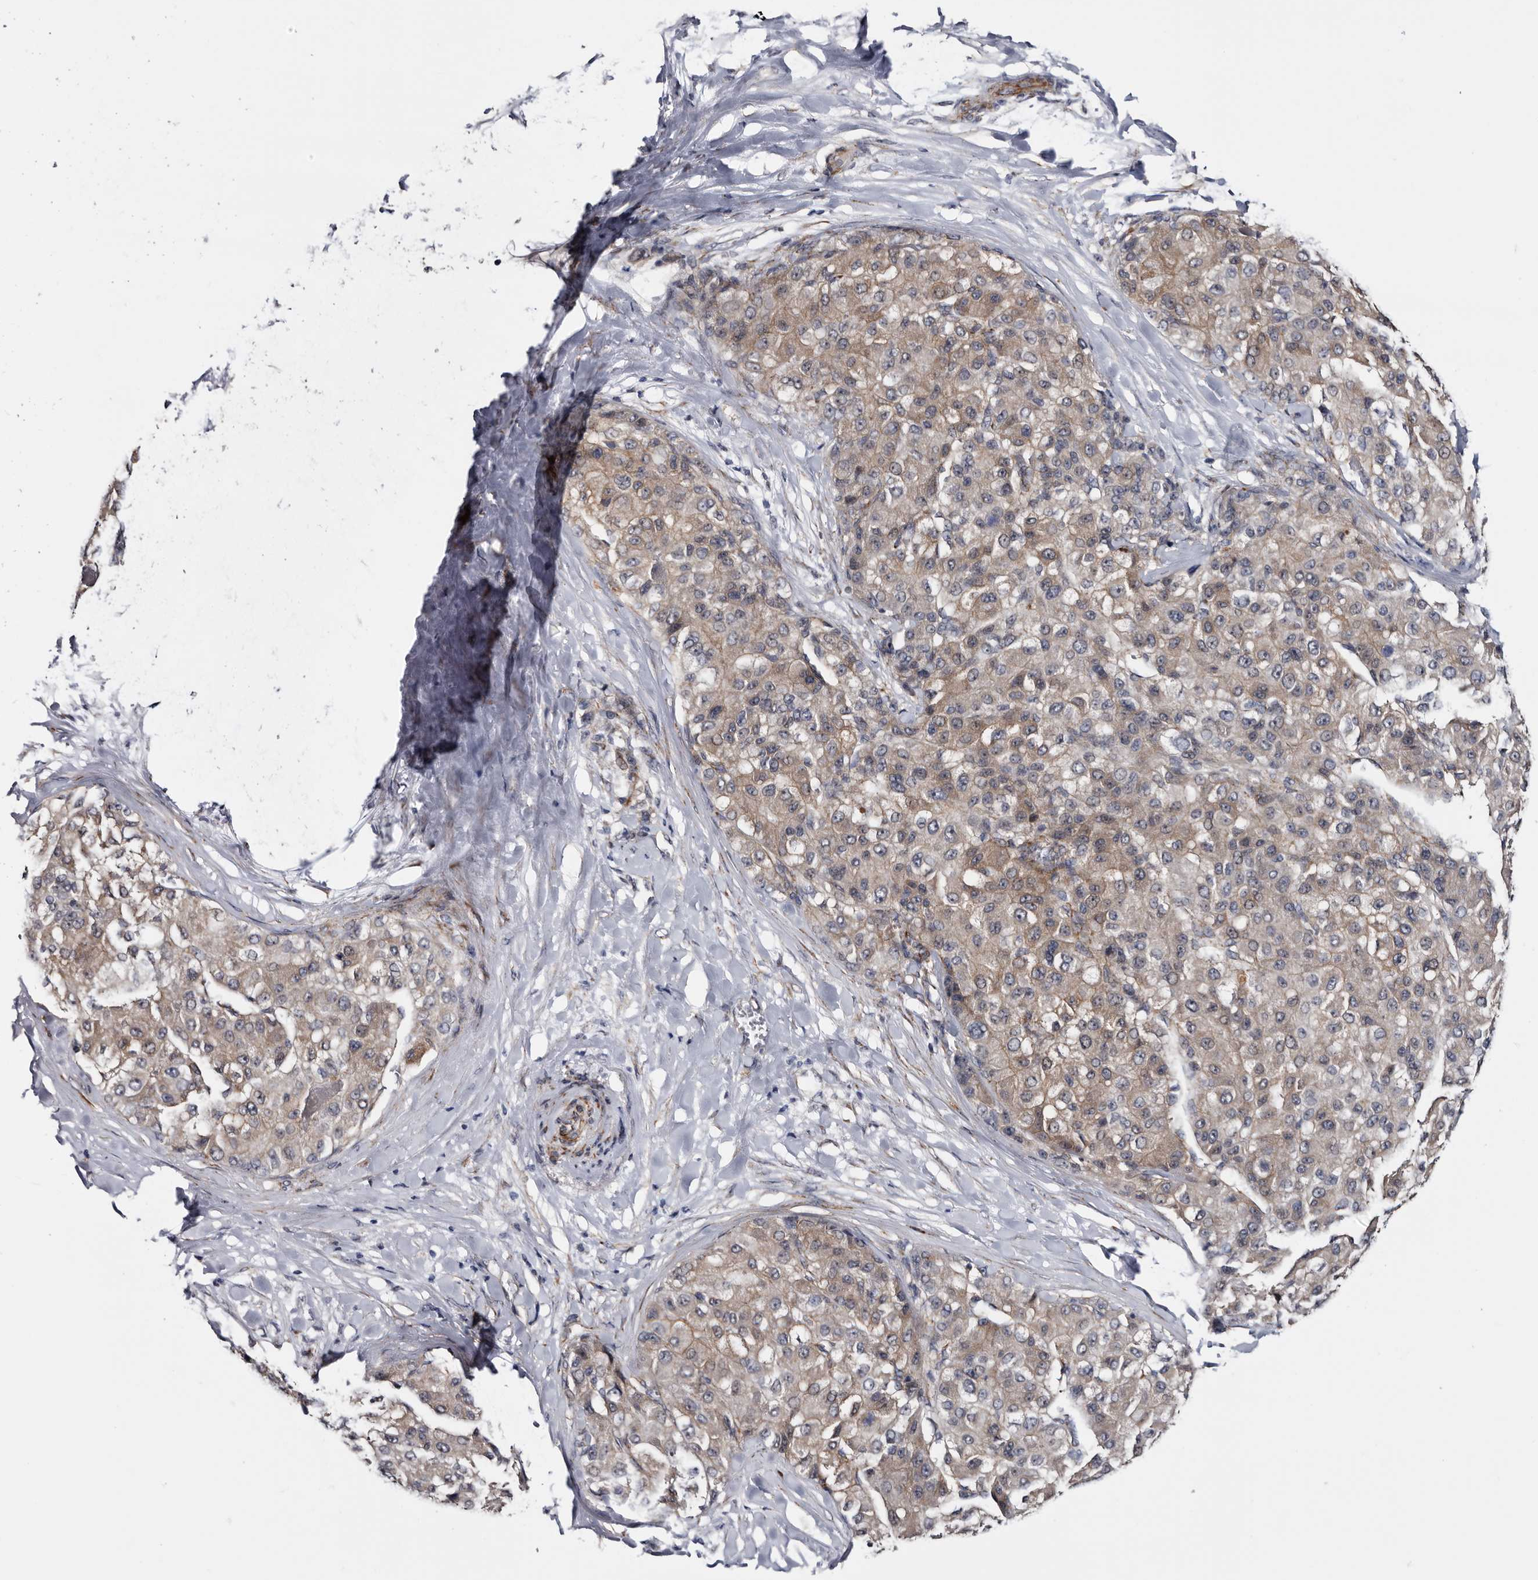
{"staining": {"intensity": "weak", "quantity": ">75%", "location": "cytoplasmic/membranous"}, "tissue": "liver cancer", "cell_type": "Tumor cells", "image_type": "cancer", "snomed": [{"axis": "morphology", "description": "Carcinoma, Hepatocellular, NOS"}, {"axis": "topography", "description": "Liver"}], "caption": "The photomicrograph exhibits immunohistochemical staining of hepatocellular carcinoma (liver). There is weak cytoplasmic/membranous staining is present in approximately >75% of tumor cells.", "gene": "ARMCX2", "patient": {"sex": "male", "age": 80}}